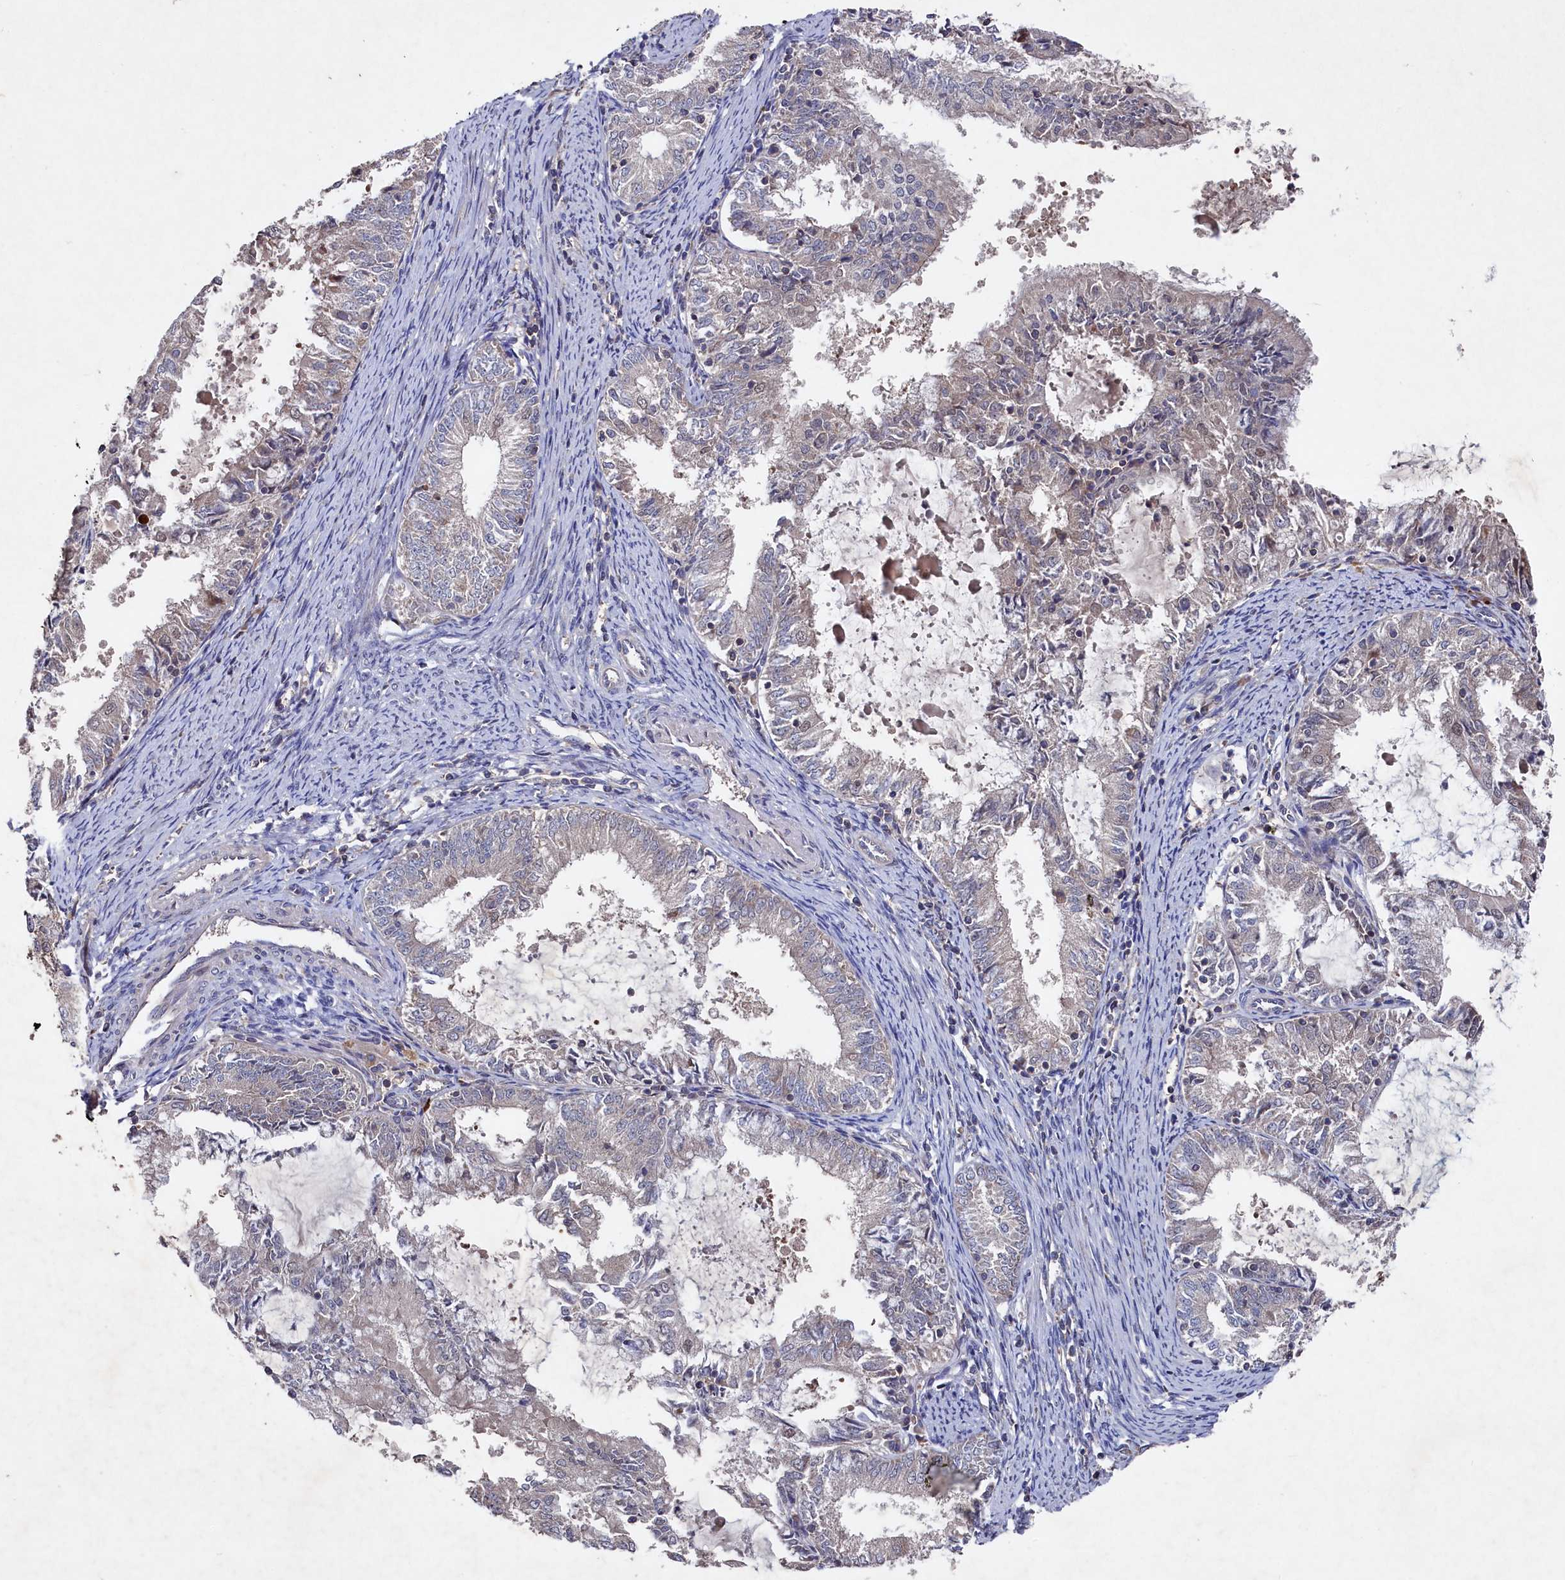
{"staining": {"intensity": "moderate", "quantity": "<25%", "location": "cytoplasmic/membranous"}, "tissue": "endometrial cancer", "cell_type": "Tumor cells", "image_type": "cancer", "snomed": [{"axis": "morphology", "description": "Adenocarcinoma, NOS"}, {"axis": "topography", "description": "Endometrium"}], "caption": "Brown immunohistochemical staining in adenocarcinoma (endometrial) displays moderate cytoplasmic/membranous positivity in approximately <25% of tumor cells. (IHC, brightfield microscopy, high magnification).", "gene": "SUPV3L1", "patient": {"sex": "female", "age": 57}}